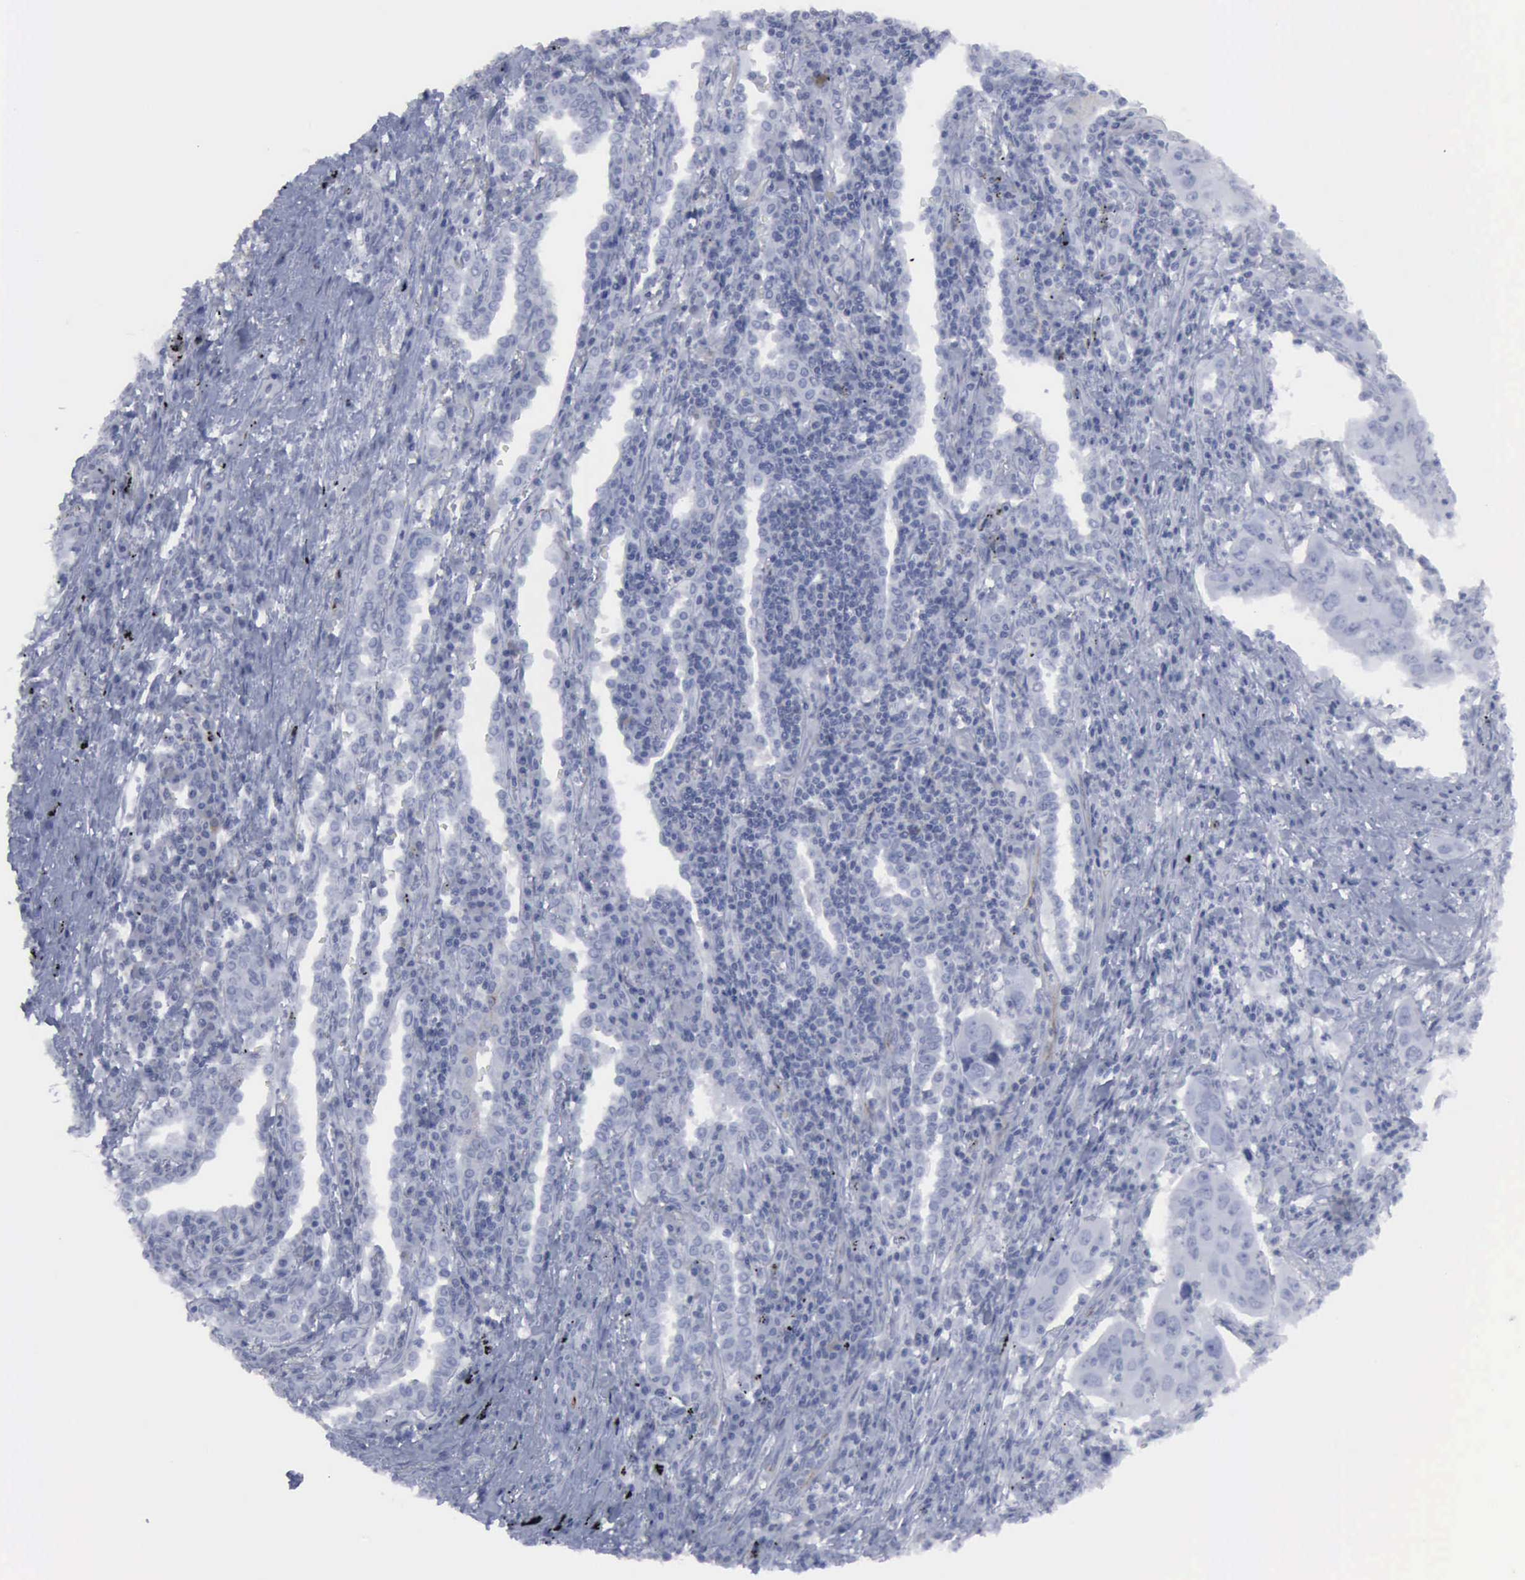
{"staining": {"intensity": "negative", "quantity": "none", "location": "none"}, "tissue": "lung cancer", "cell_type": "Tumor cells", "image_type": "cancer", "snomed": [{"axis": "morphology", "description": "Adenocarcinoma, NOS"}, {"axis": "topography", "description": "Lung"}], "caption": "Human lung cancer stained for a protein using immunohistochemistry exhibits no staining in tumor cells.", "gene": "VCAM1", "patient": {"sex": "male", "age": 48}}